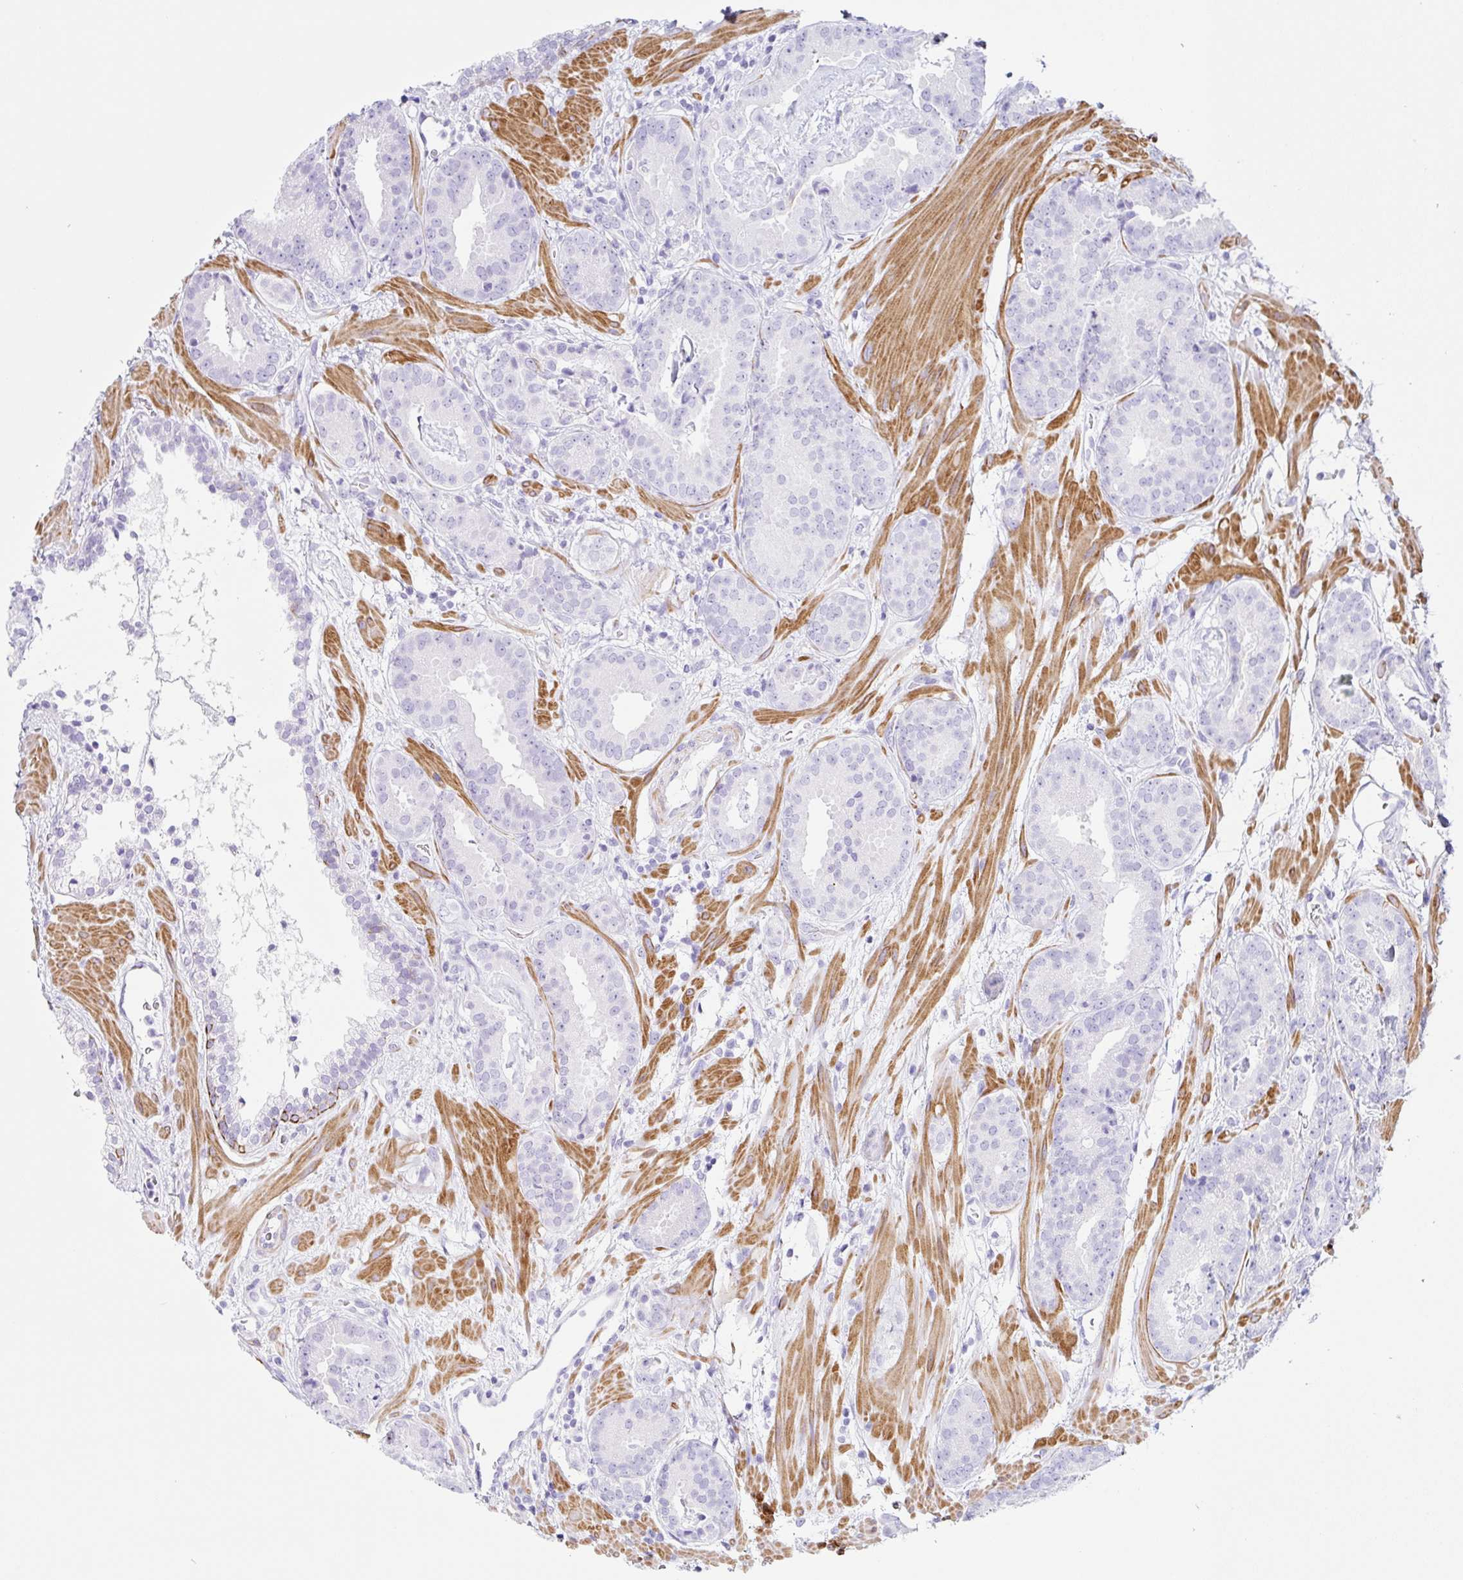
{"staining": {"intensity": "negative", "quantity": "none", "location": "none"}, "tissue": "prostate cancer", "cell_type": "Tumor cells", "image_type": "cancer", "snomed": [{"axis": "morphology", "description": "Adenocarcinoma, Low grade"}, {"axis": "topography", "description": "Prostate"}], "caption": "Micrograph shows no significant protein positivity in tumor cells of prostate cancer (low-grade adenocarcinoma).", "gene": "CLDND2", "patient": {"sex": "male", "age": 62}}